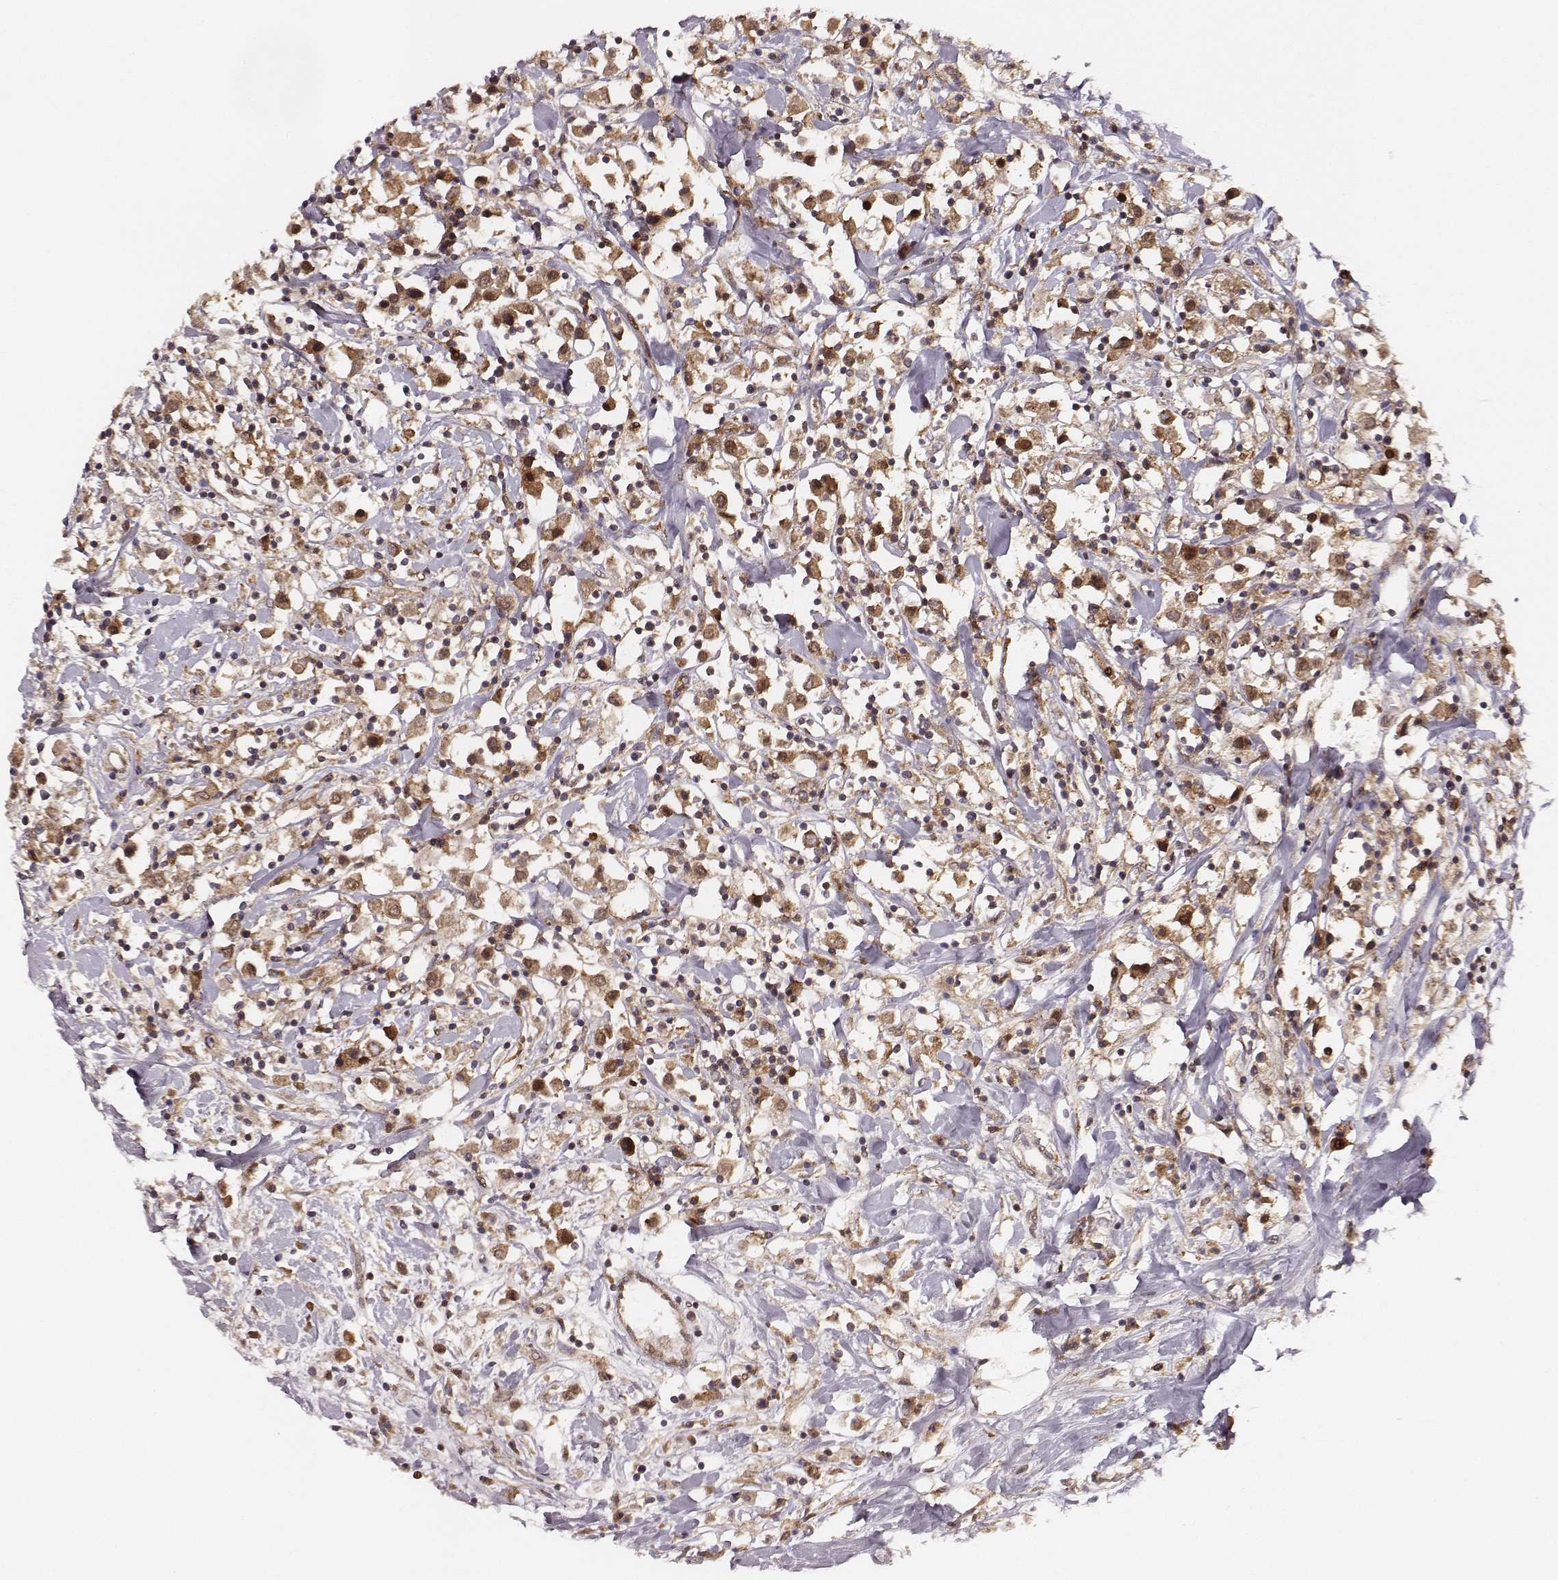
{"staining": {"intensity": "strong", "quantity": ">75%", "location": "cytoplasmic/membranous"}, "tissue": "breast cancer", "cell_type": "Tumor cells", "image_type": "cancer", "snomed": [{"axis": "morphology", "description": "Duct carcinoma"}, {"axis": "topography", "description": "Breast"}], "caption": "The photomicrograph shows a brown stain indicating the presence of a protein in the cytoplasmic/membranous of tumor cells in breast cancer.", "gene": "VPS26A", "patient": {"sex": "female", "age": 61}}